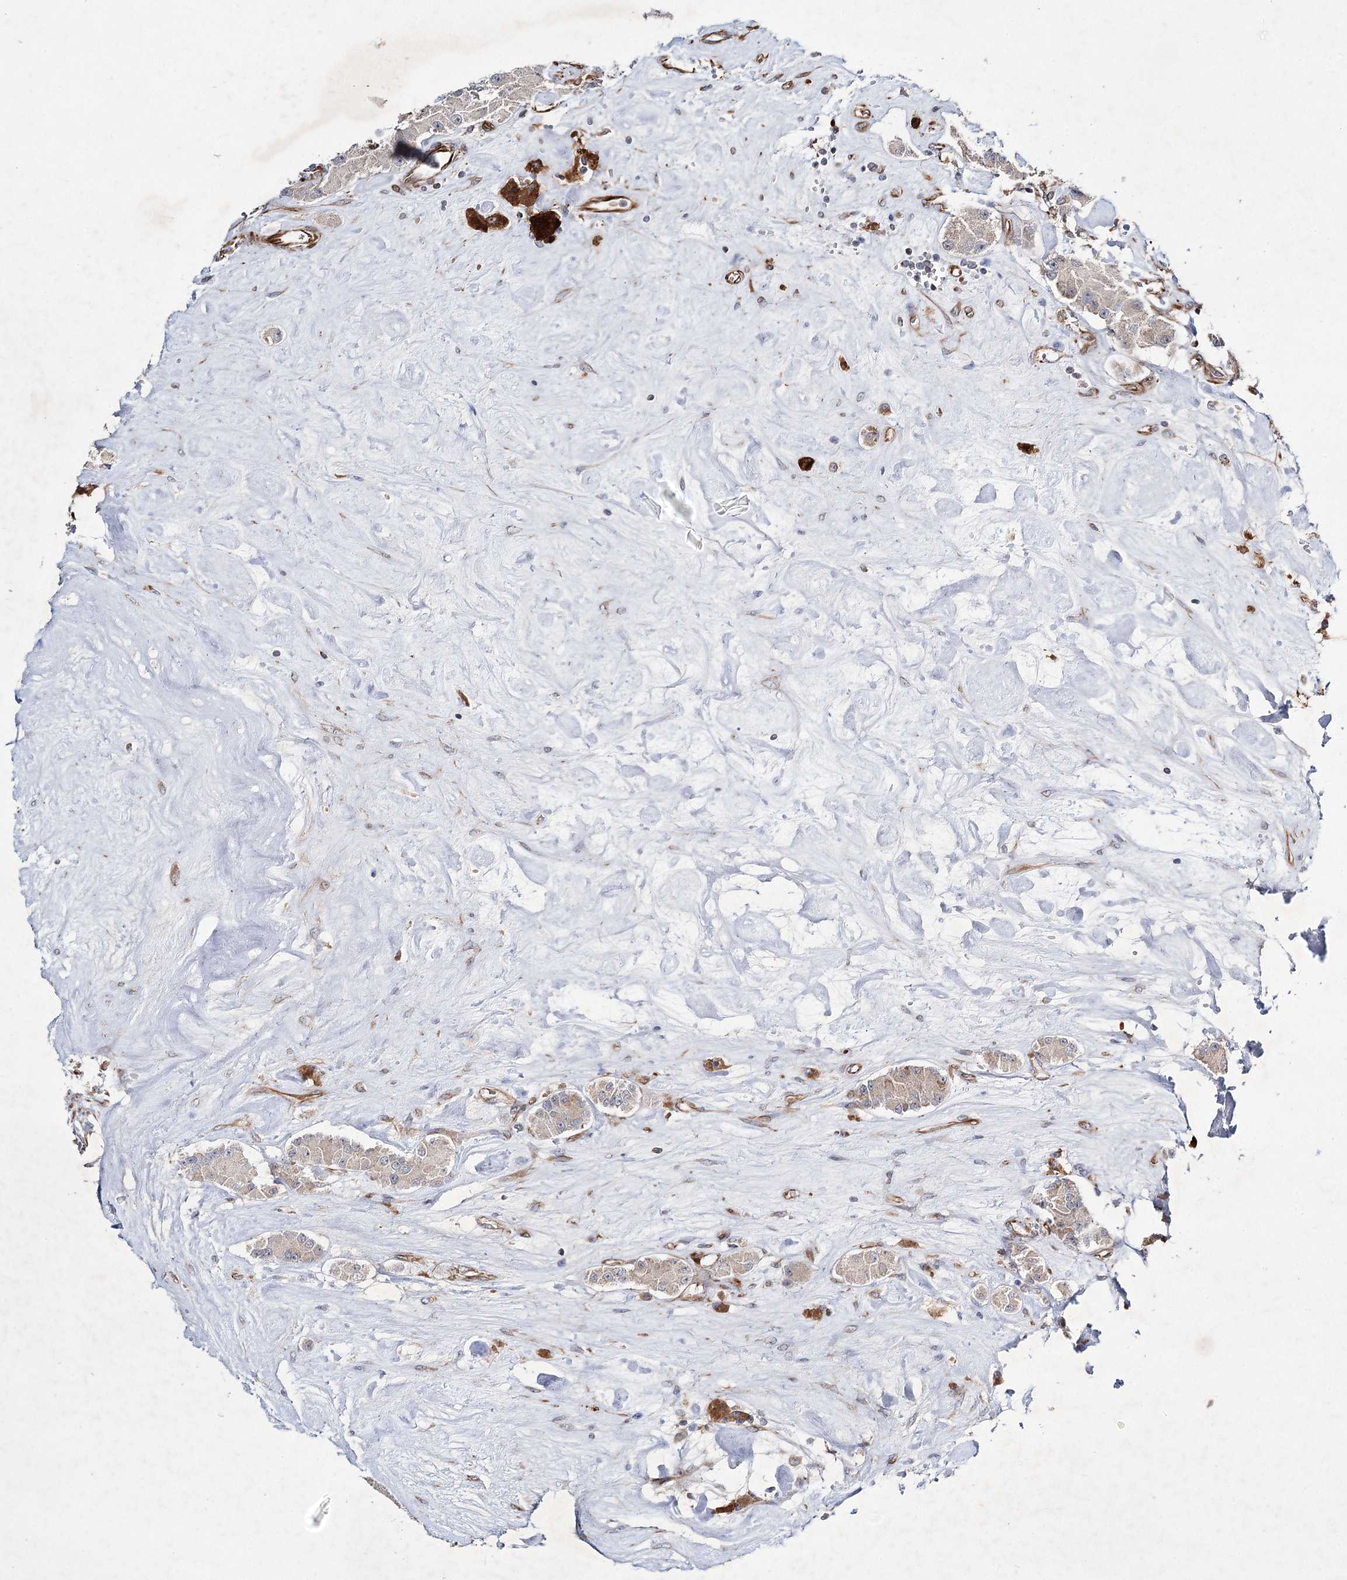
{"staining": {"intensity": "weak", "quantity": "<25%", "location": "cytoplasmic/membranous"}, "tissue": "carcinoid", "cell_type": "Tumor cells", "image_type": "cancer", "snomed": [{"axis": "morphology", "description": "Carcinoid, malignant, NOS"}, {"axis": "topography", "description": "Pancreas"}], "caption": "IHC of carcinoid demonstrates no staining in tumor cells.", "gene": "DPEP2", "patient": {"sex": "male", "age": 41}}